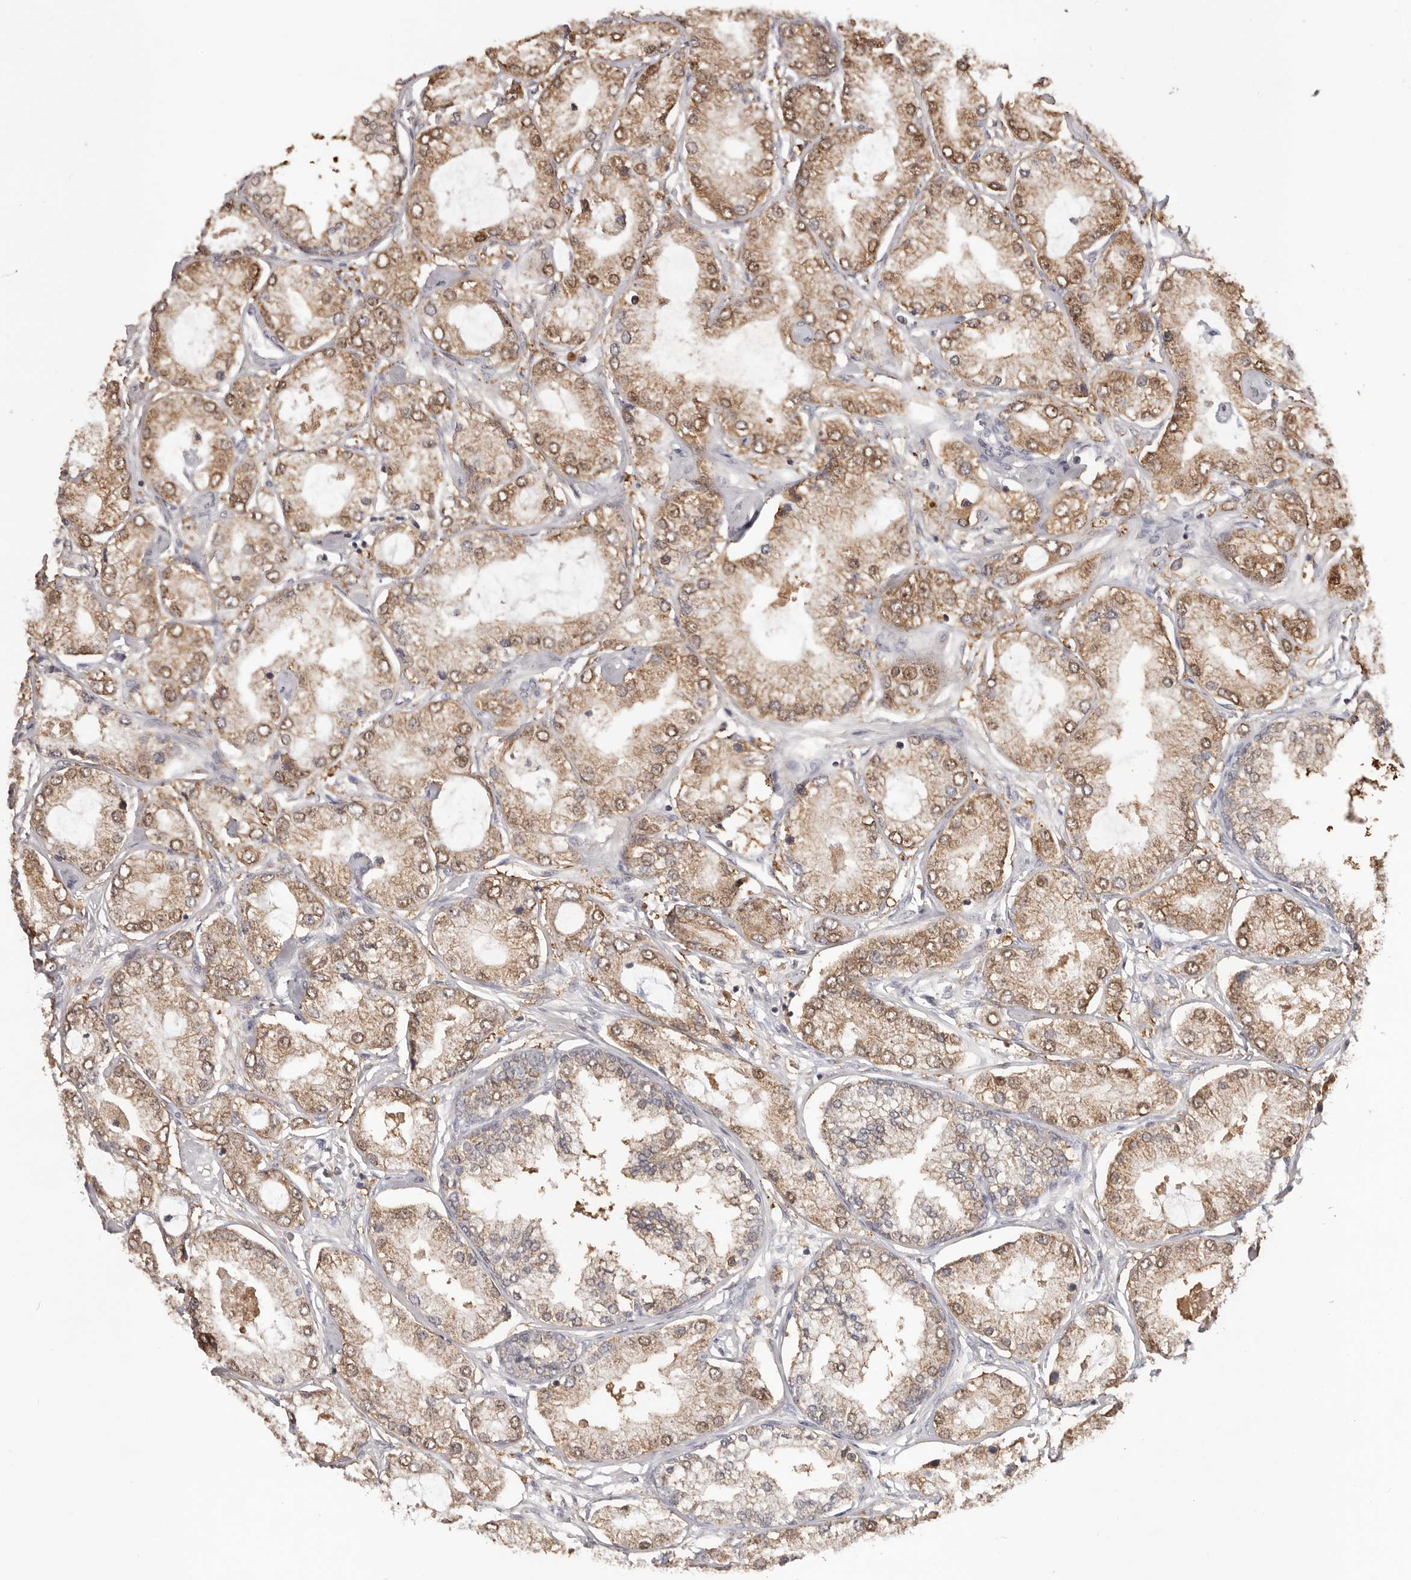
{"staining": {"intensity": "moderate", "quantity": ">75%", "location": "cytoplasmic/membranous"}, "tissue": "prostate cancer", "cell_type": "Tumor cells", "image_type": "cancer", "snomed": [{"axis": "morphology", "description": "Adenocarcinoma, Low grade"}, {"axis": "topography", "description": "Prostate"}], "caption": "Tumor cells display moderate cytoplasmic/membranous staining in approximately >75% of cells in prostate cancer.", "gene": "LRP6", "patient": {"sex": "male", "age": 62}}